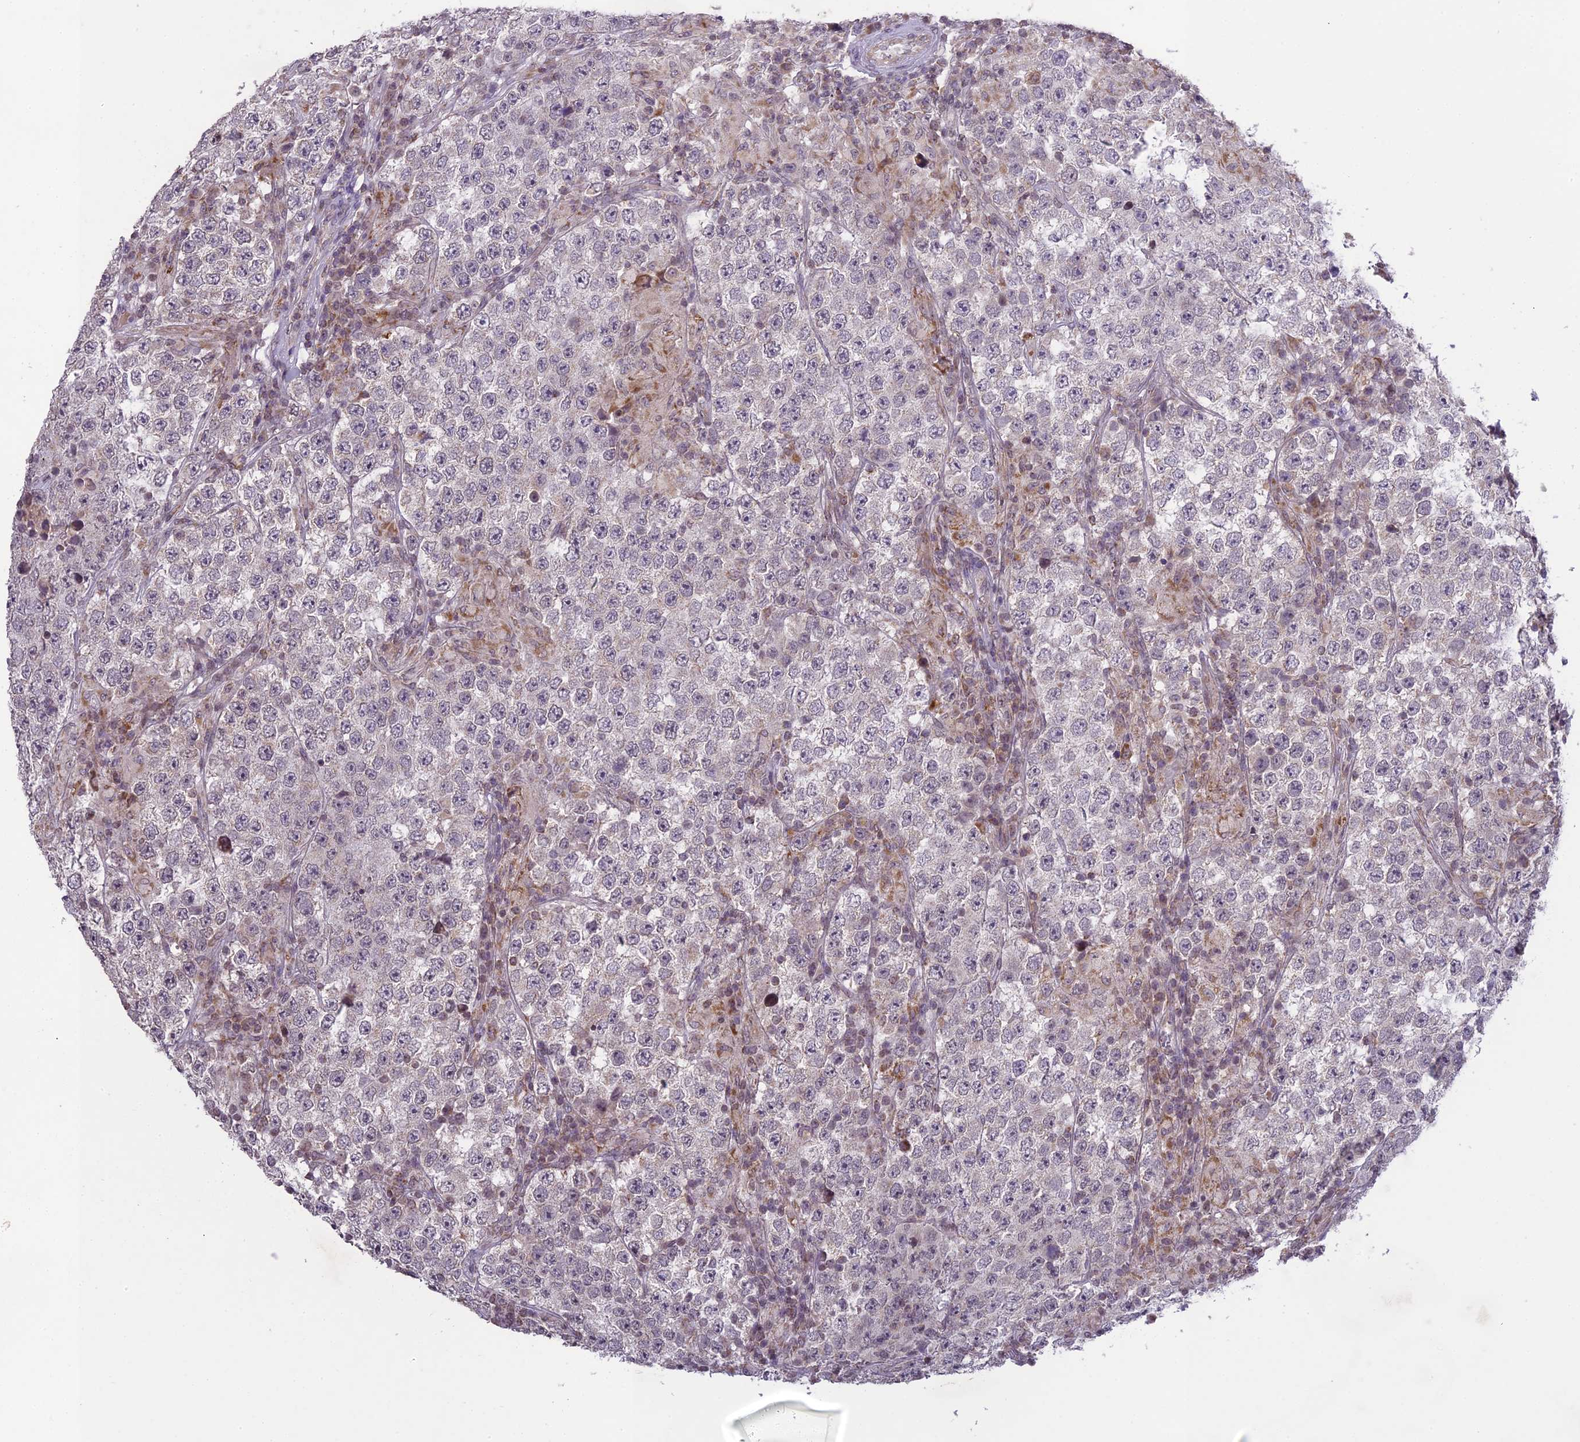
{"staining": {"intensity": "negative", "quantity": "none", "location": "none"}, "tissue": "testis cancer", "cell_type": "Tumor cells", "image_type": "cancer", "snomed": [{"axis": "morphology", "description": "Normal tissue, NOS"}, {"axis": "morphology", "description": "Urothelial carcinoma, High grade"}, {"axis": "morphology", "description": "Seminoma, NOS"}, {"axis": "morphology", "description": "Carcinoma, Embryonal, NOS"}, {"axis": "topography", "description": "Urinary bladder"}, {"axis": "topography", "description": "Testis"}], "caption": "Immunohistochemical staining of human testis cancer (seminoma) demonstrates no significant positivity in tumor cells.", "gene": "ERG28", "patient": {"sex": "male", "age": 41}}